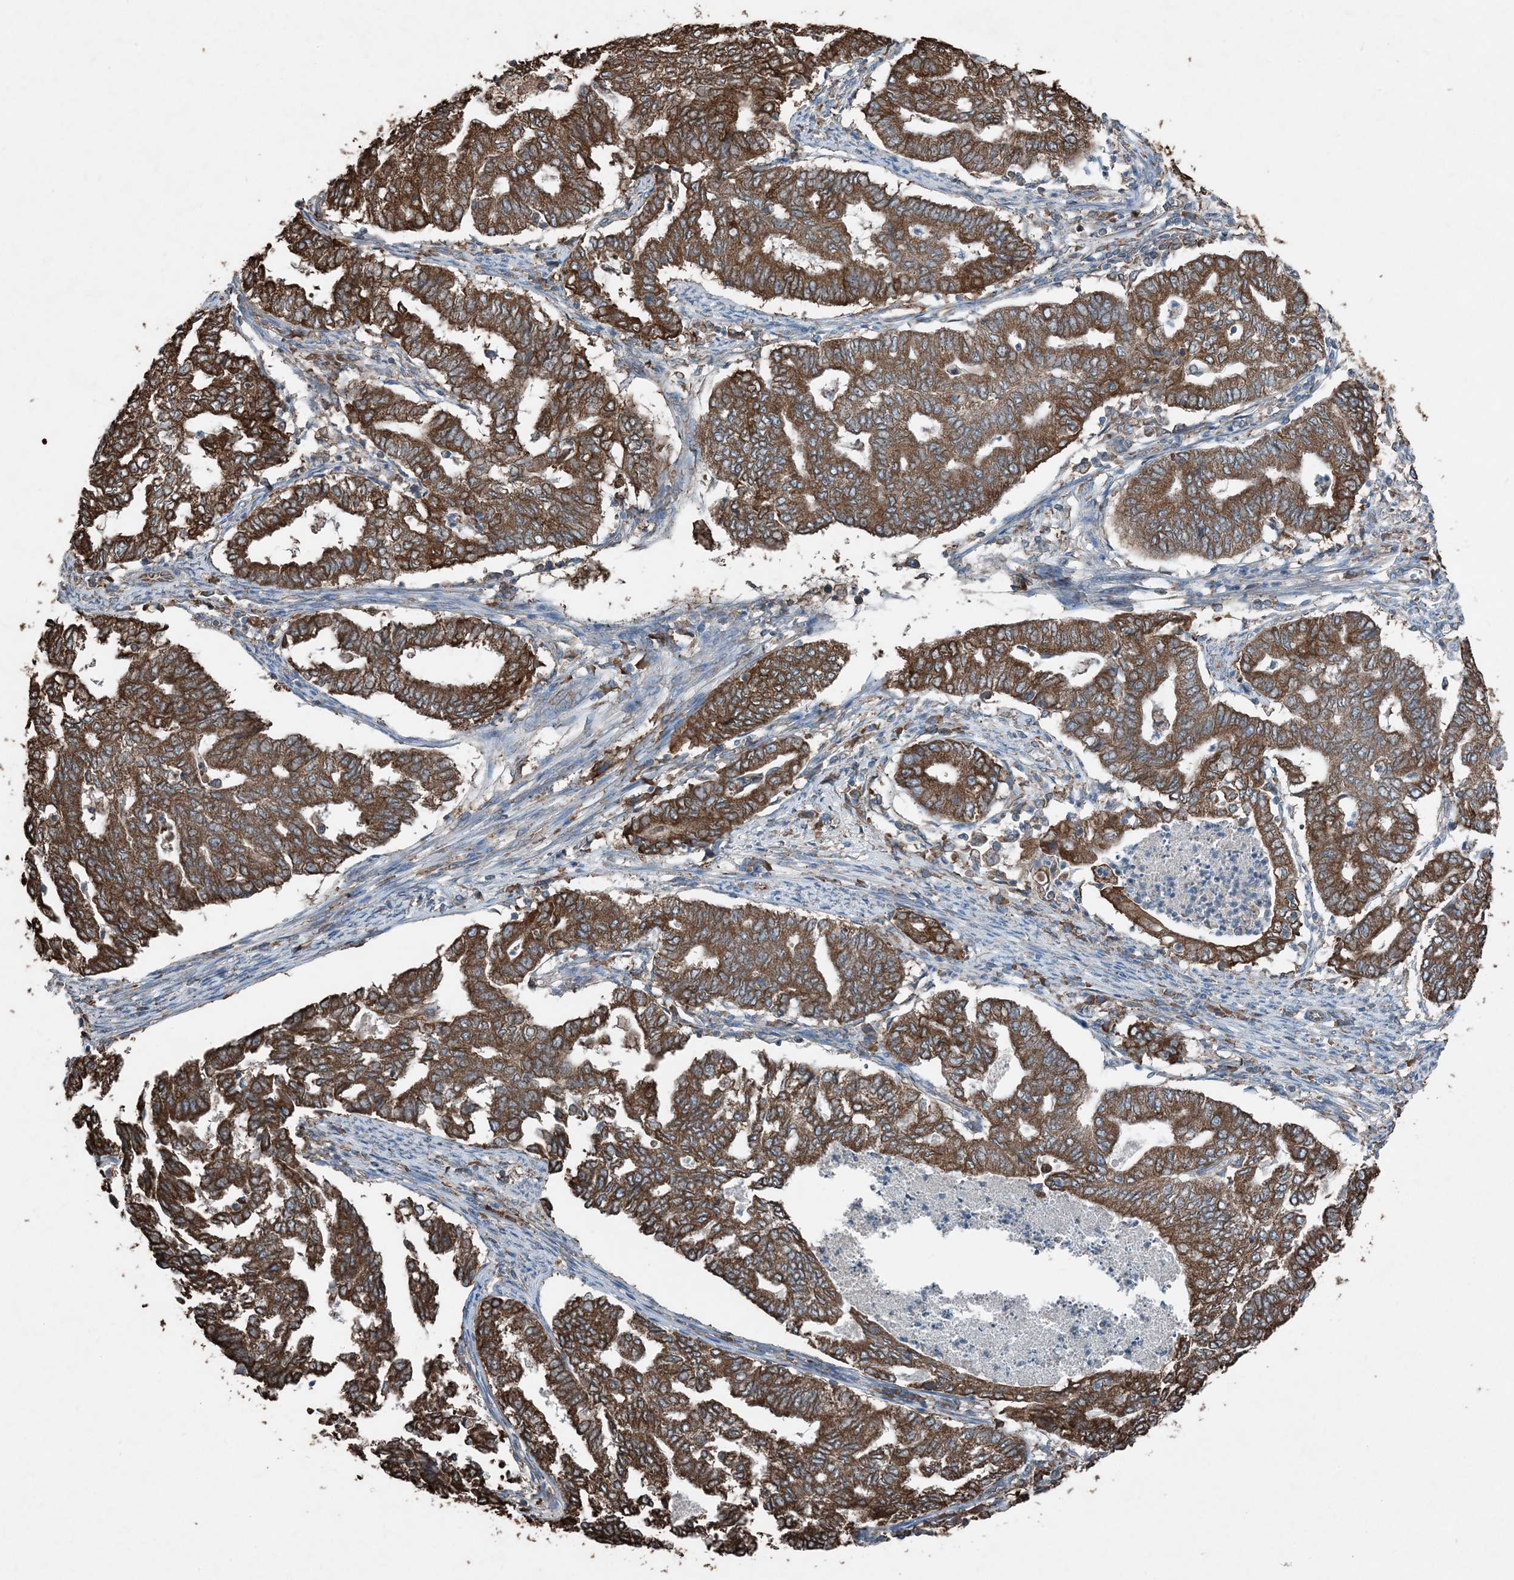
{"staining": {"intensity": "strong", "quantity": ">75%", "location": "cytoplasmic/membranous"}, "tissue": "endometrial cancer", "cell_type": "Tumor cells", "image_type": "cancer", "snomed": [{"axis": "morphology", "description": "Adenocarcinoma, NOS"}, {"axis": "topography", "description": "Endometrium"}], "caption": "DAB (3,3'-diaminobenzidine) immunohistochemical staining of human endometrial cancer (adenocarcinoma) demonstrates strong cytoplasmic/membranous protein staining in approximately >75% of tumor cells. (DAB = brown stain, brightfield microscopy at high magnification).", "gene": "PDIA6", "patient": {"sex": "female", "age": 79}}